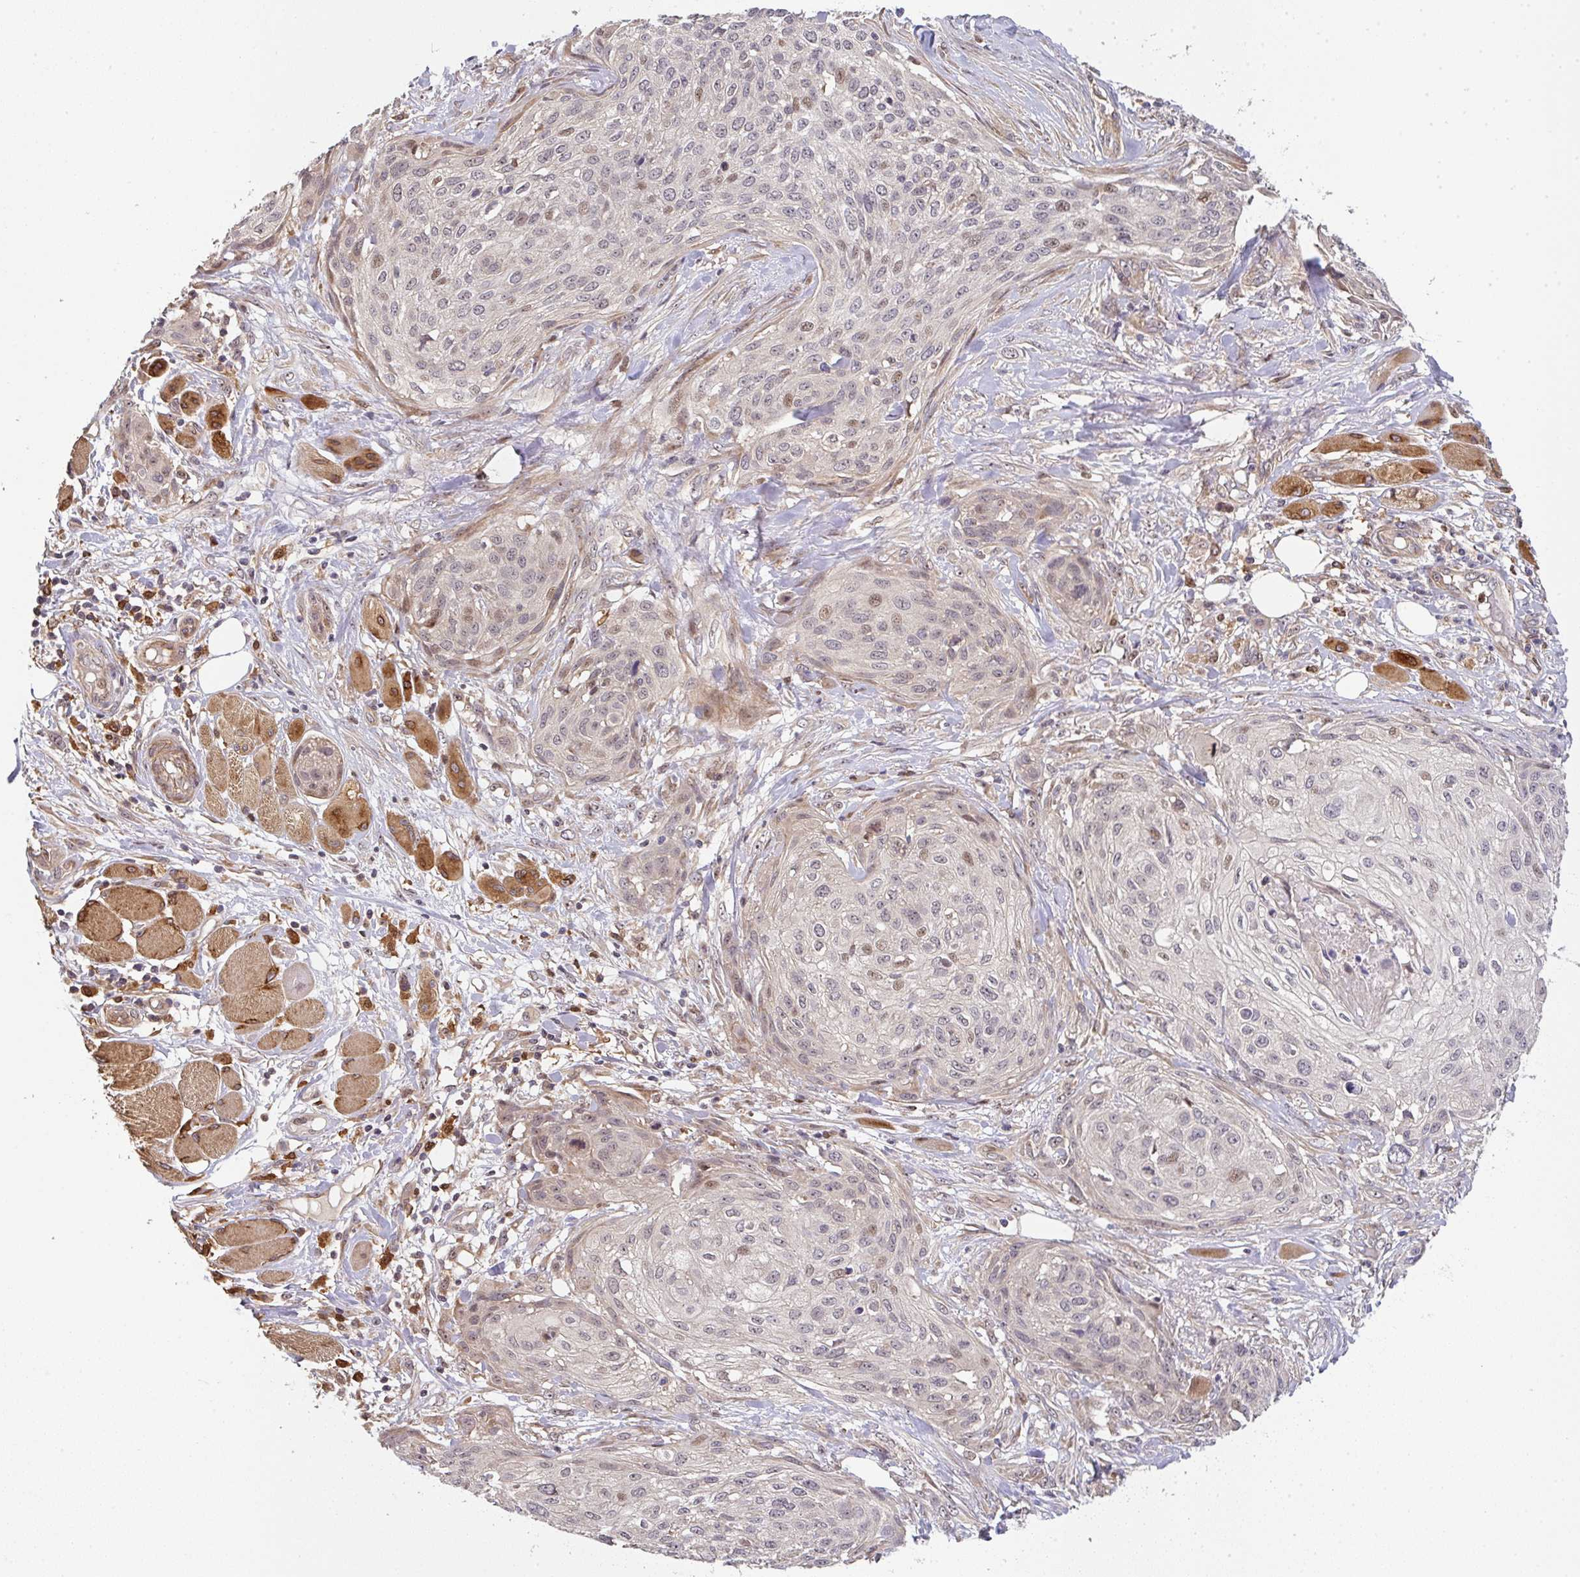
{"staining": {"intensity": "weak", "quantity": "<25%", "location": "nuclear"}, "tissue": "skin cancer", "cell_type": "Tumor cells", "image_type": "cancer", "snomed": [{"axis": "morphology", "description": "Squamous cell carcinoma, NOS"}, {"axis": "topography", "description": "Skin"}], "caption": "Tumor cells show no significant protein staining in squamous cell carcinoma (skin).", "gene": "SIMC1", "patient": {"sex": "female", "age": 87}}